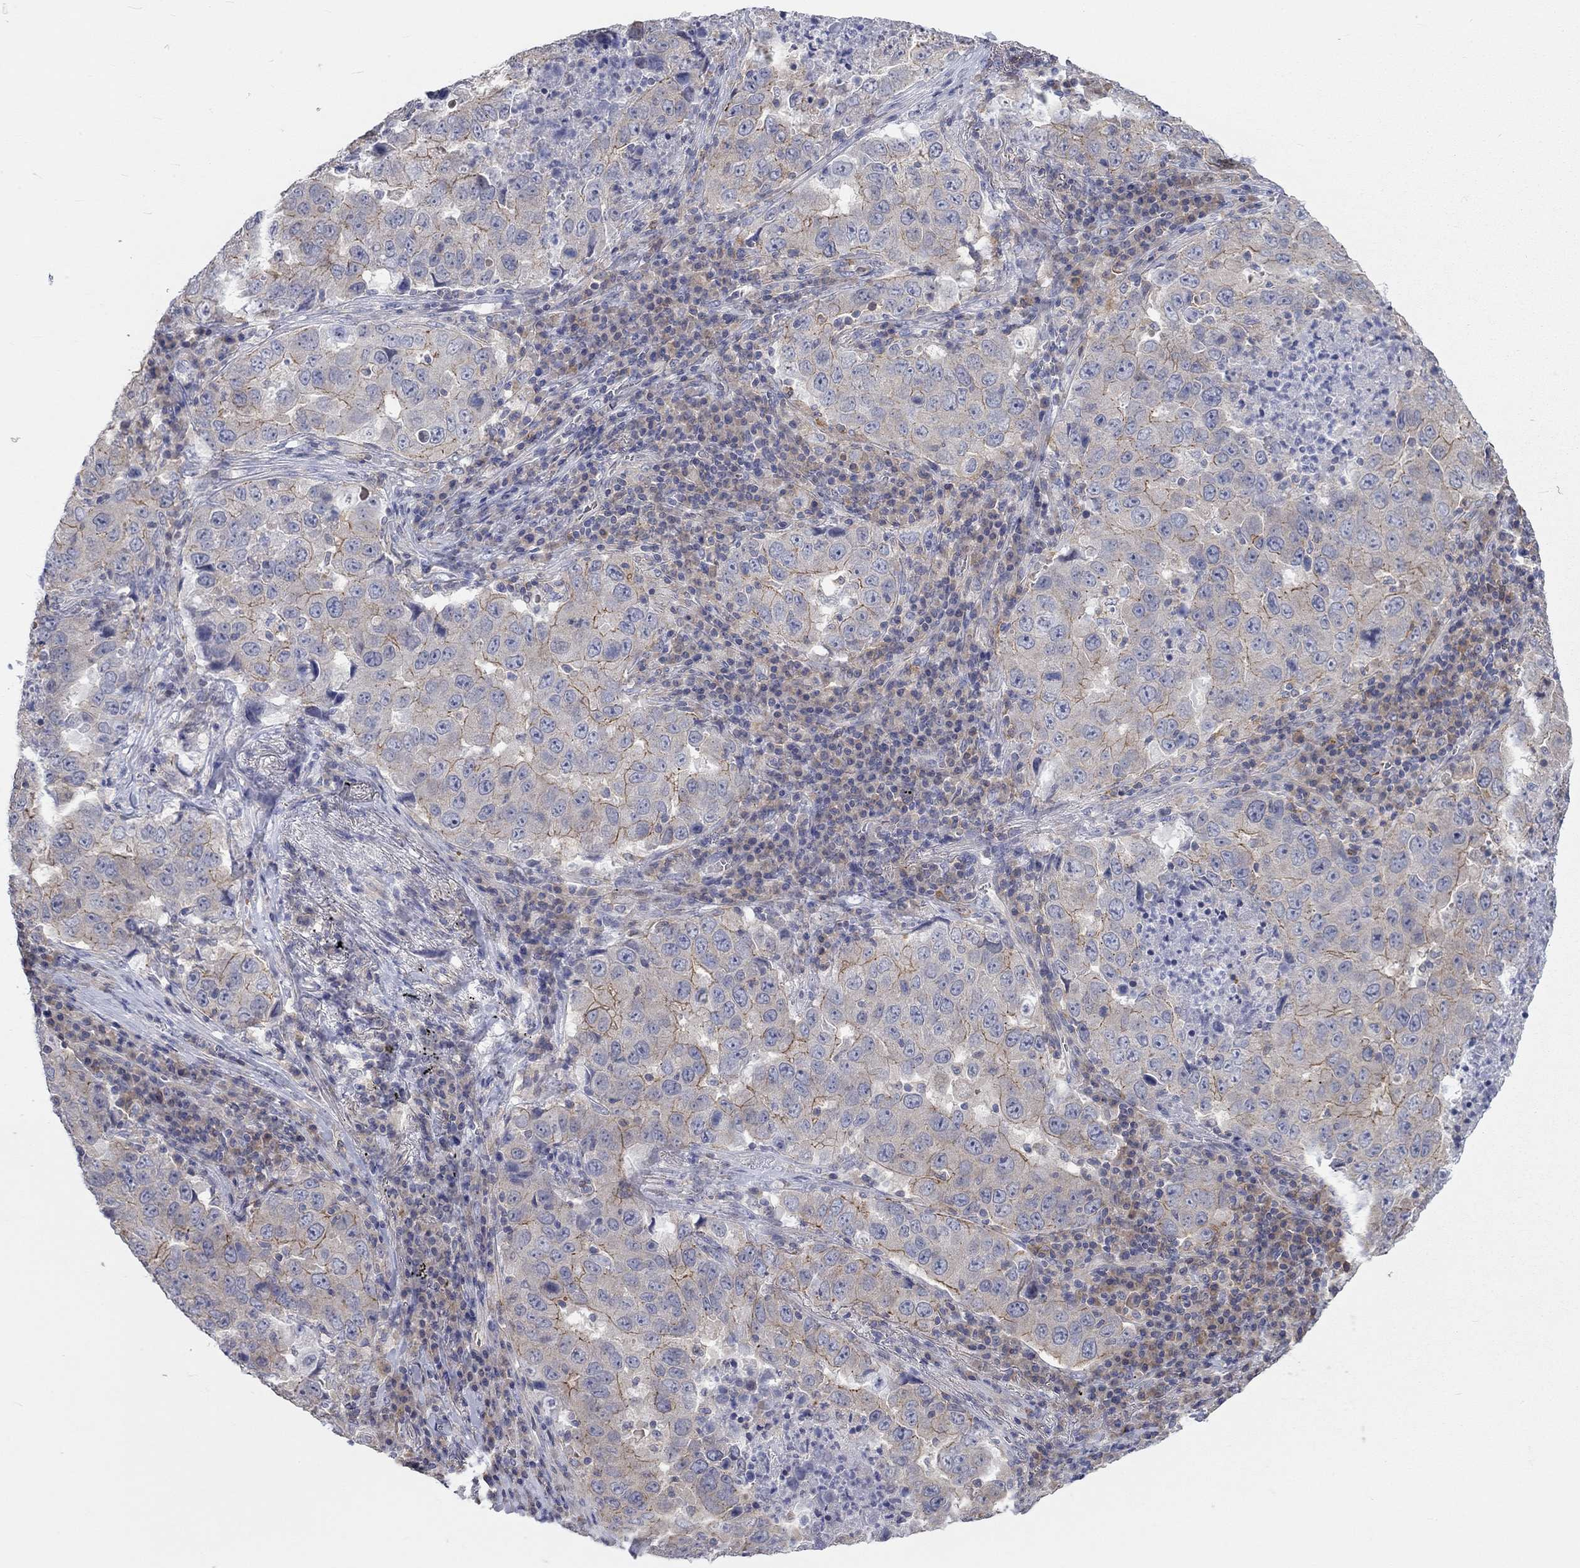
{"staining": {"intensity": "strong", "quantity": "<25%", "location": "cytoplasmic/membranous"}, "tissue": "lung cancer", "cell_type": "Tumor cells", "image_type": "cancer", "snomed": [{"axis": "morphology", "description": "Adenocarcinoma, NOS"}, {"axis": "topography", "description": "Lung"}], "caption": "Human lung cancer stained for a protein (brown) reveals strong cytoplasmic/membranous positive staining in about <25% of tumor cells.", "gene": "PCDHGA10", "patient": {"sex": "male", "age": 73}}